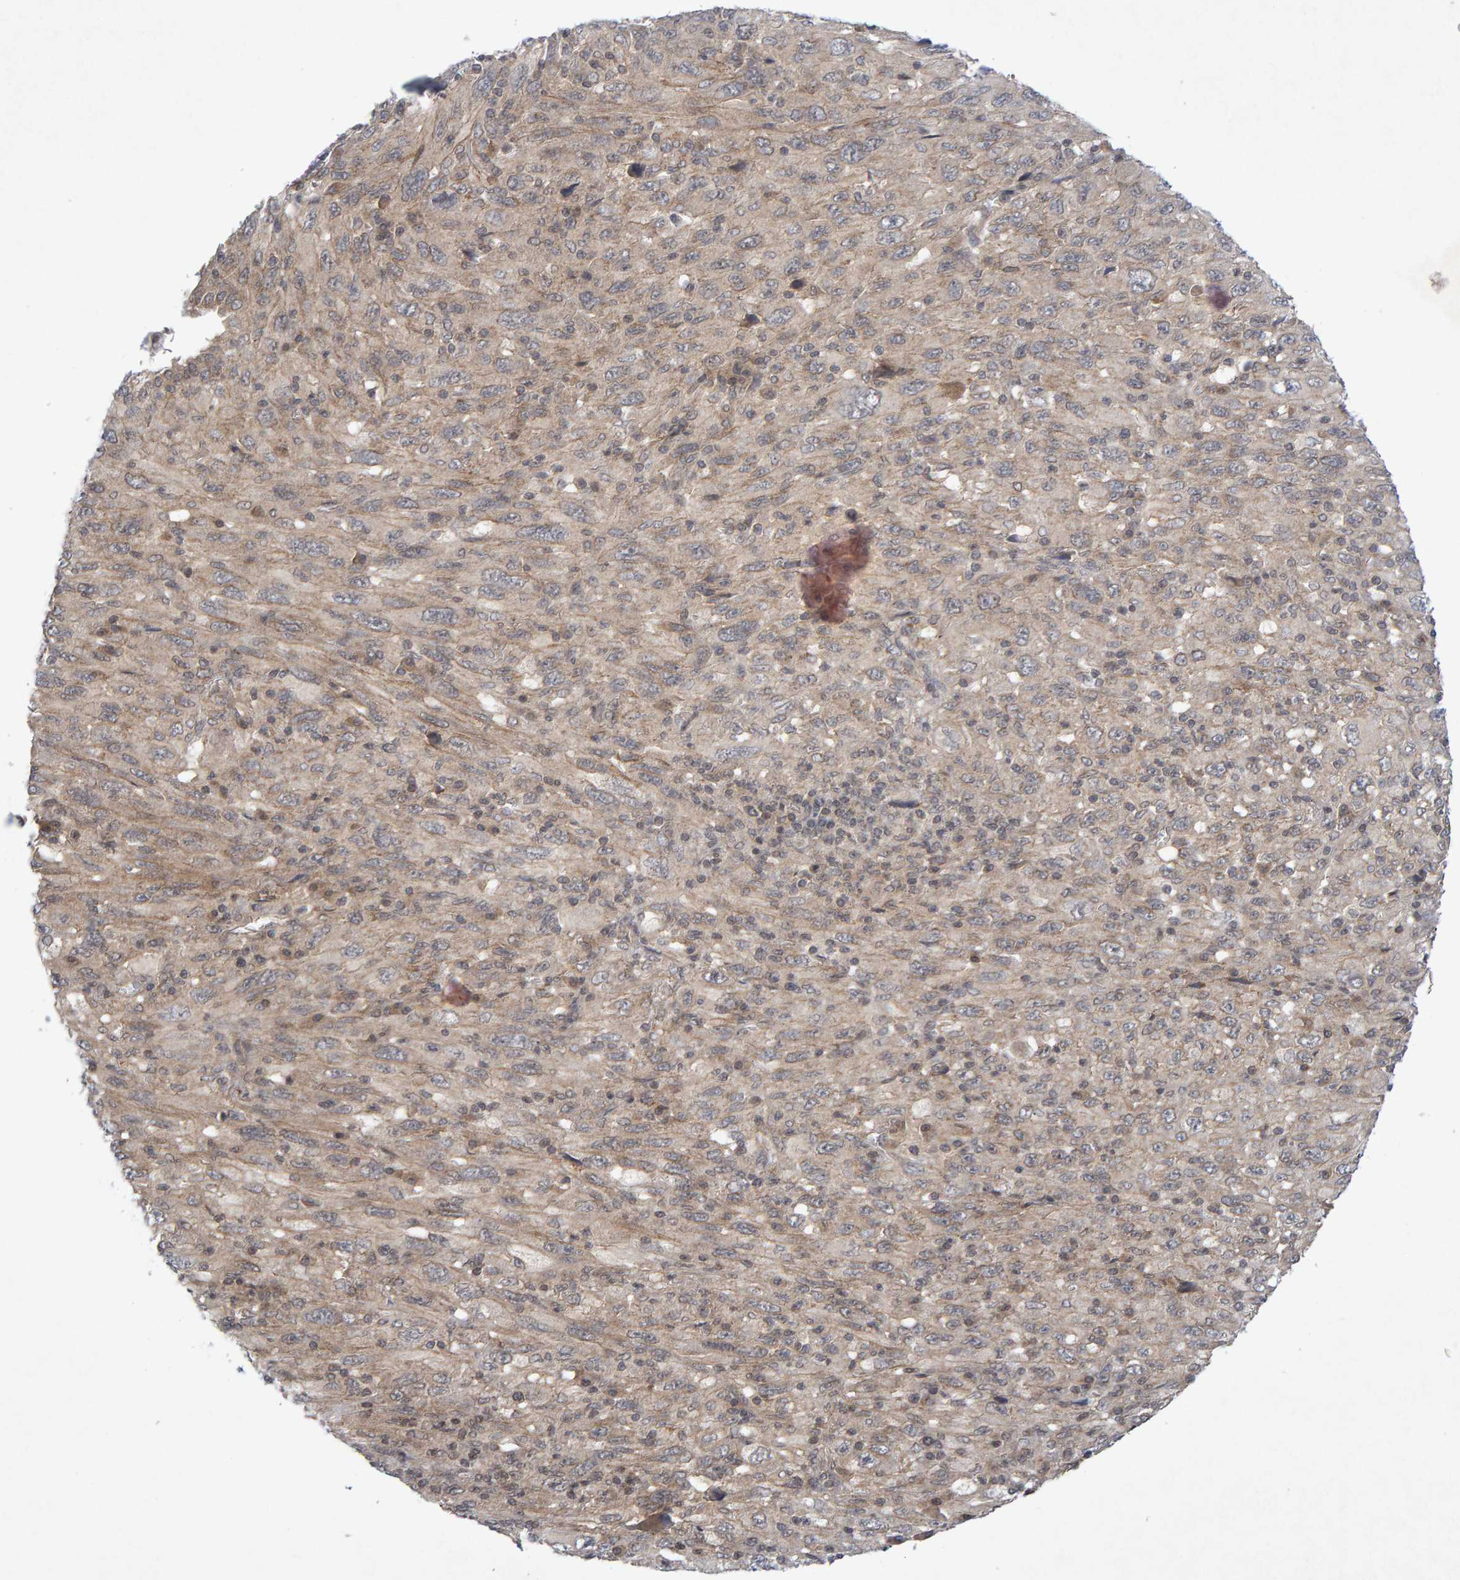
{"staining": {"intensity": "weak", "quantity": ">75%", "location": "cytoplasmic/membranous"}, "tissue": "melanoma", "cell_type": "Tumor cells", "image_type": "cancer", "snomed": [{"axis": "morphology", "description": "Malignant melanoma, Metastatic site"}, {"axis": "topography", "description": "Skin"}], "caption": "A histopathology image of human melanoma stained for a protein displays weak cytoplasmic/membranous brown staining in tumor cells.", "gene": "CDH2", "patient": {"sex": "female", "age": 56}}